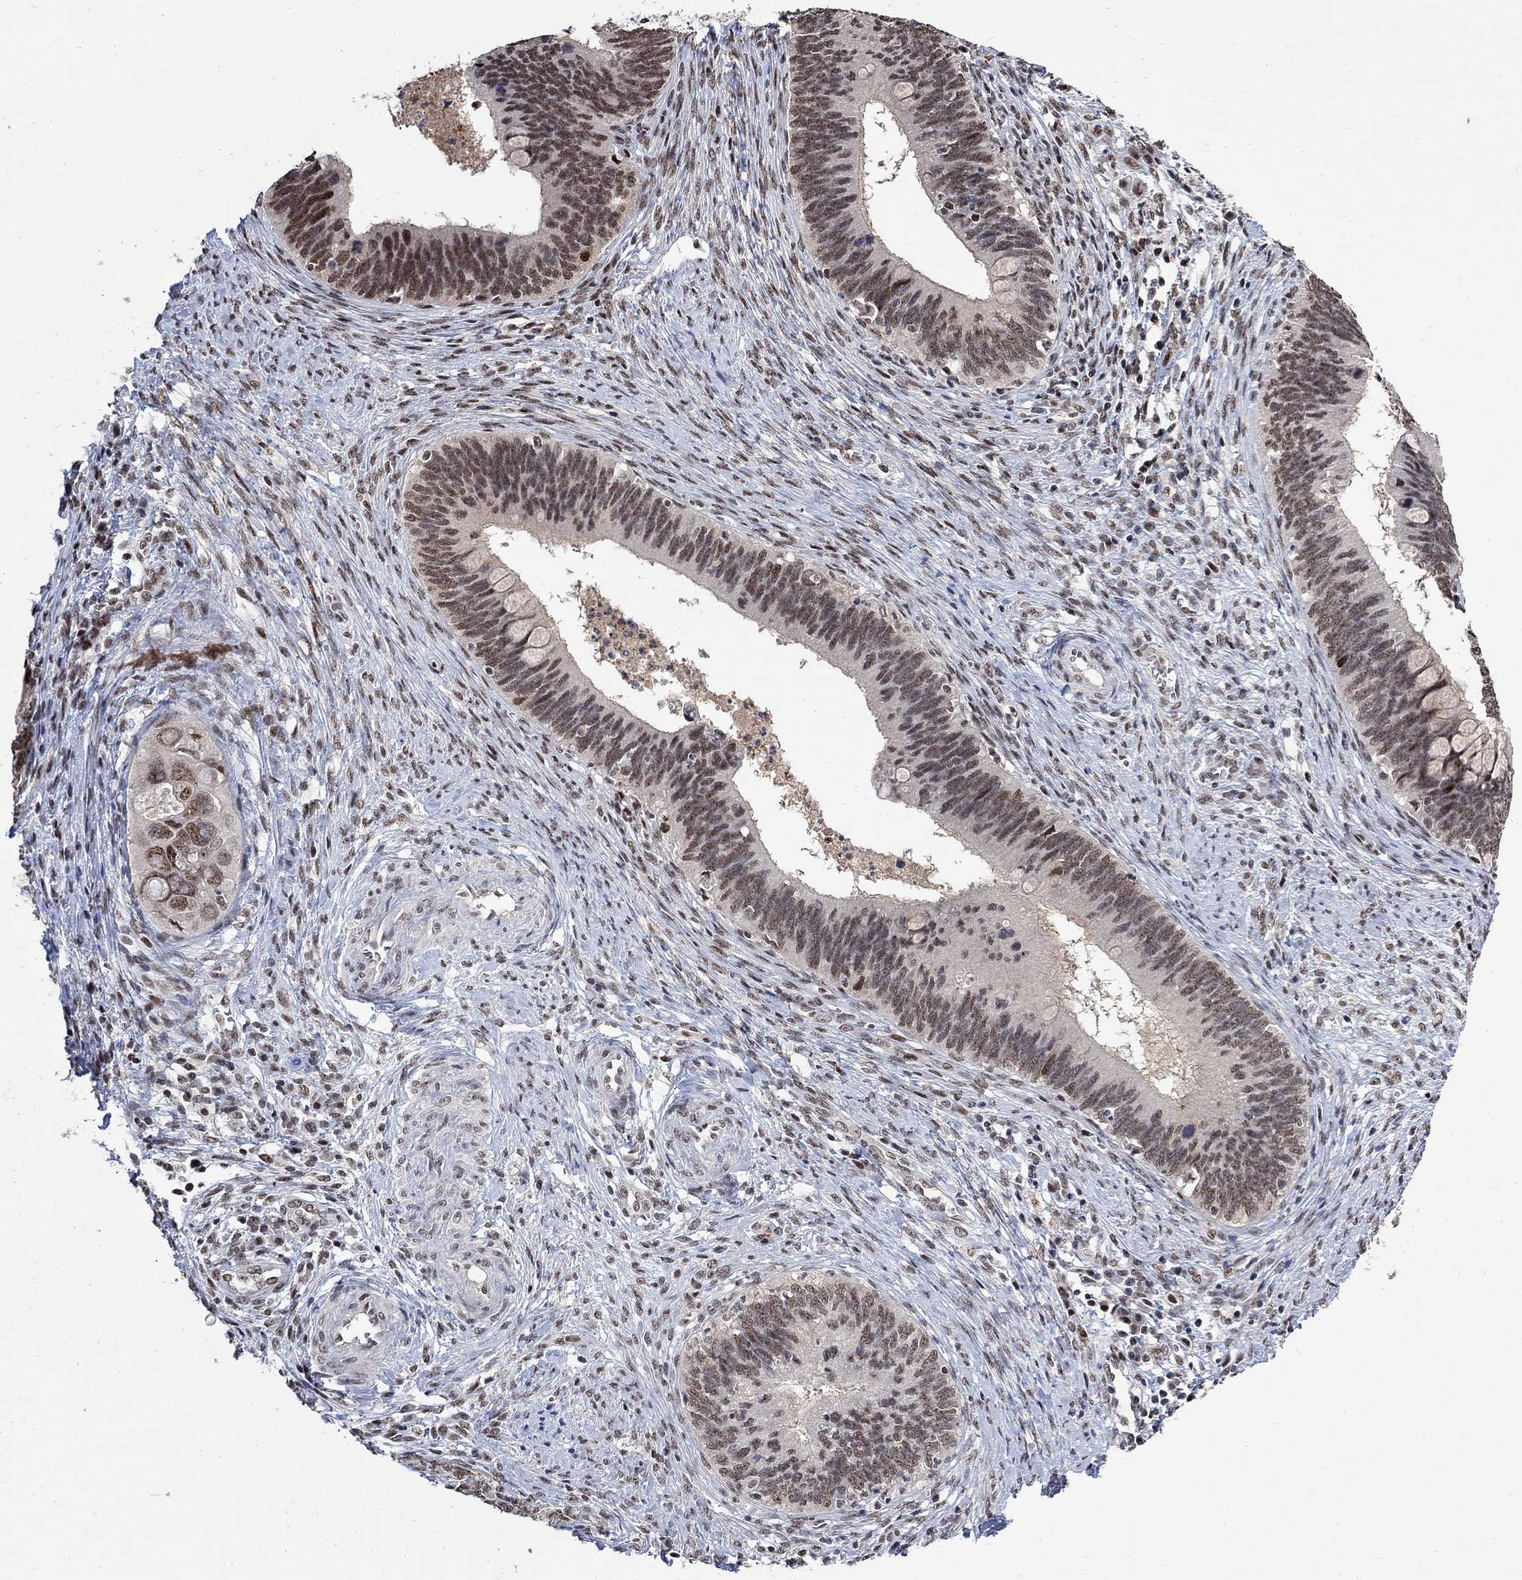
{"staining": {"intensity": "moderate", "quantity": "25%-75%", "location": "nuclear"}, "tissue": "cervical cancer", "cell_type": "Tumor cells", "image_type": "cancer", "snomed": [{"axis": "morphology", "description": "Adenocarcinoma, NOS"}, {"axis": "topography", "description": "Cervix"}], "caption": "A micrograph showing moderate nuclear staining in approximately 25%-75% of tumor cells in adenocarcinoma (cervical), as visualized by brown immunohistochemical staining.", "gene": "E4F1", "patient": {"sex": "female", "age": 42}}